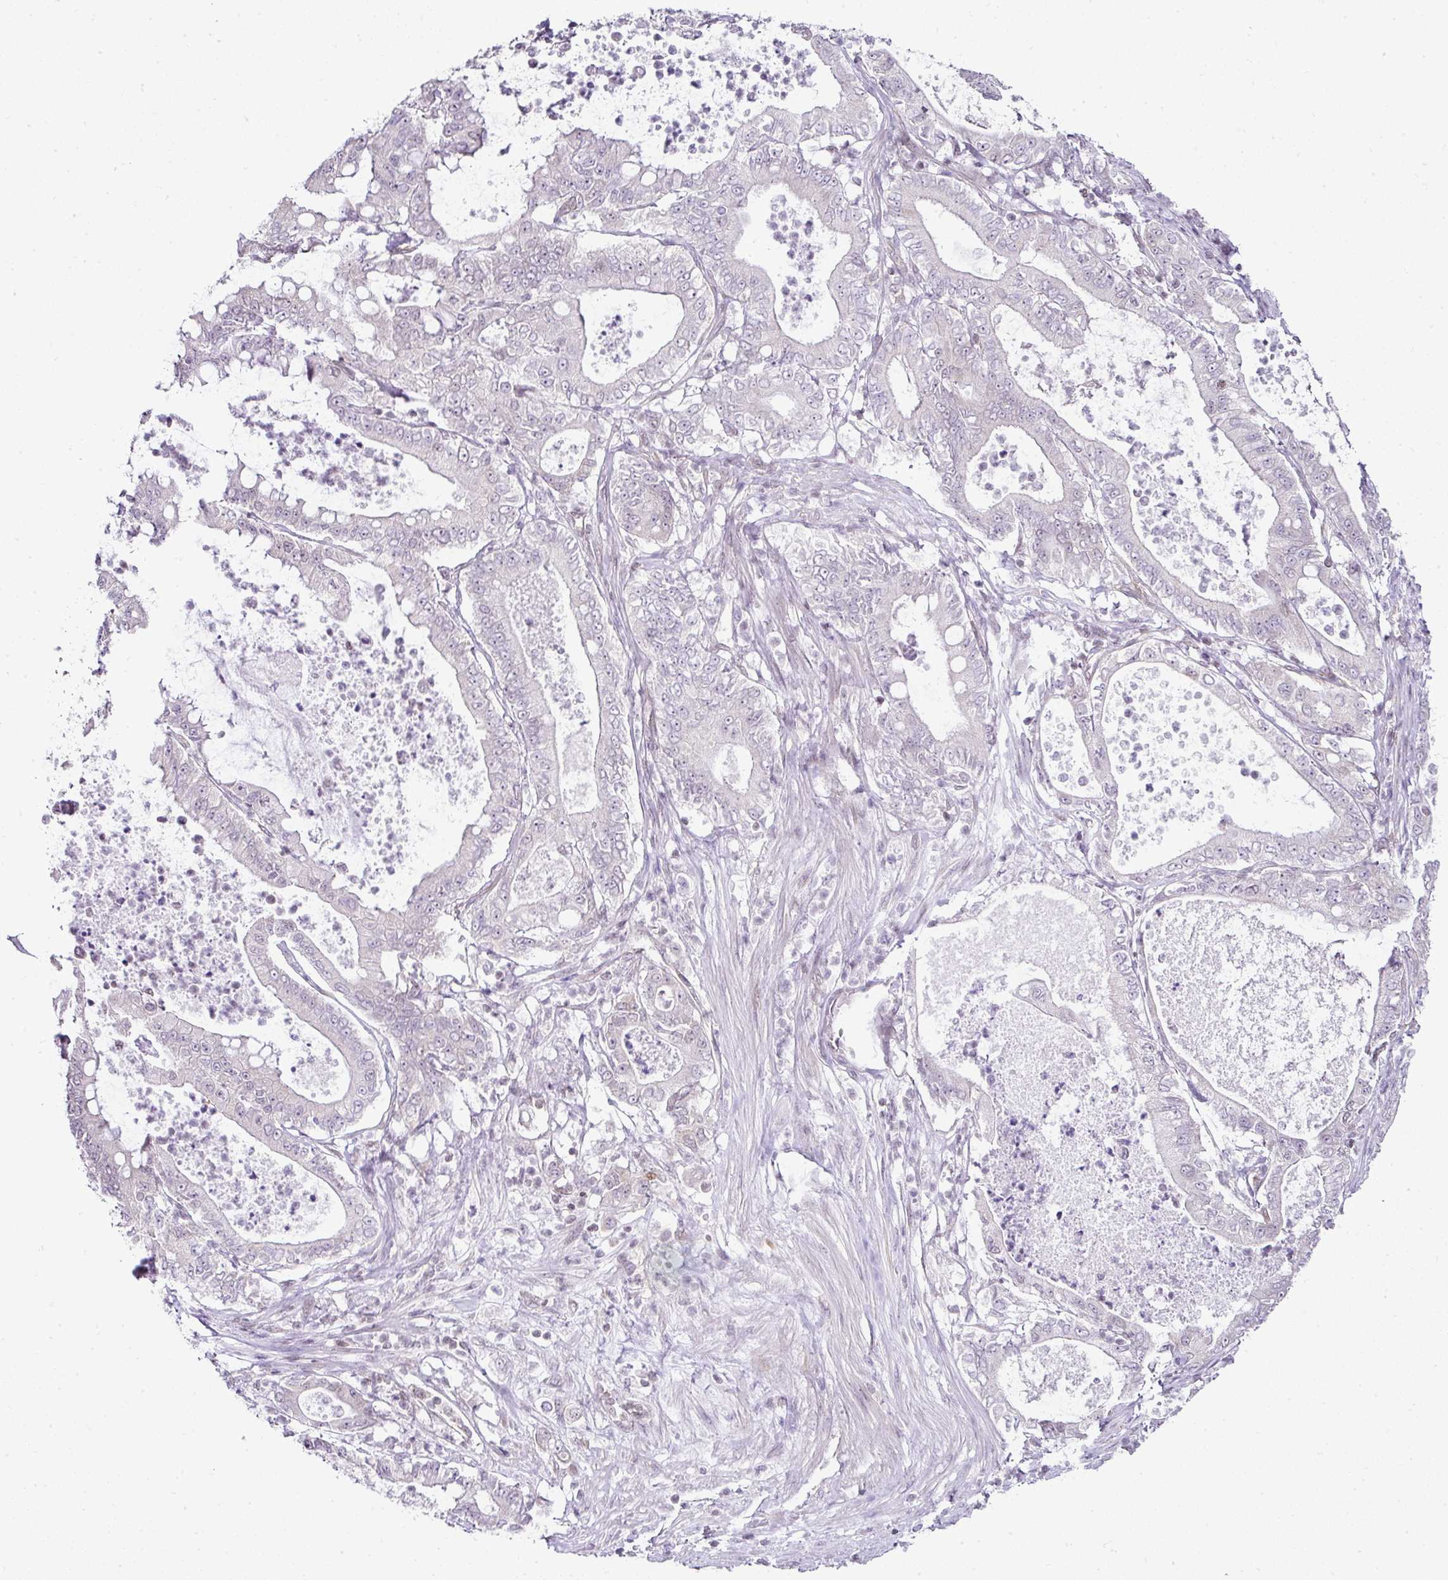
{"staining": {"intensity": "negative", "quantity": "none", "location": "none"}, "tissue": "pancreatic cancer", "cell_type": "Tumor cells", "image_type": "cancer", "snomed": [{"axis": "morphology", "description": "Adenocarcinoma, NOS"}, {"axis": "topography", "description": "Pancreas"}], "caption": "Tumor cells show no significant protein expression in adenocarcinoma (pancreatic).", "gene": "FAM32A", "patient": {"sex": "male", "age": 71}}